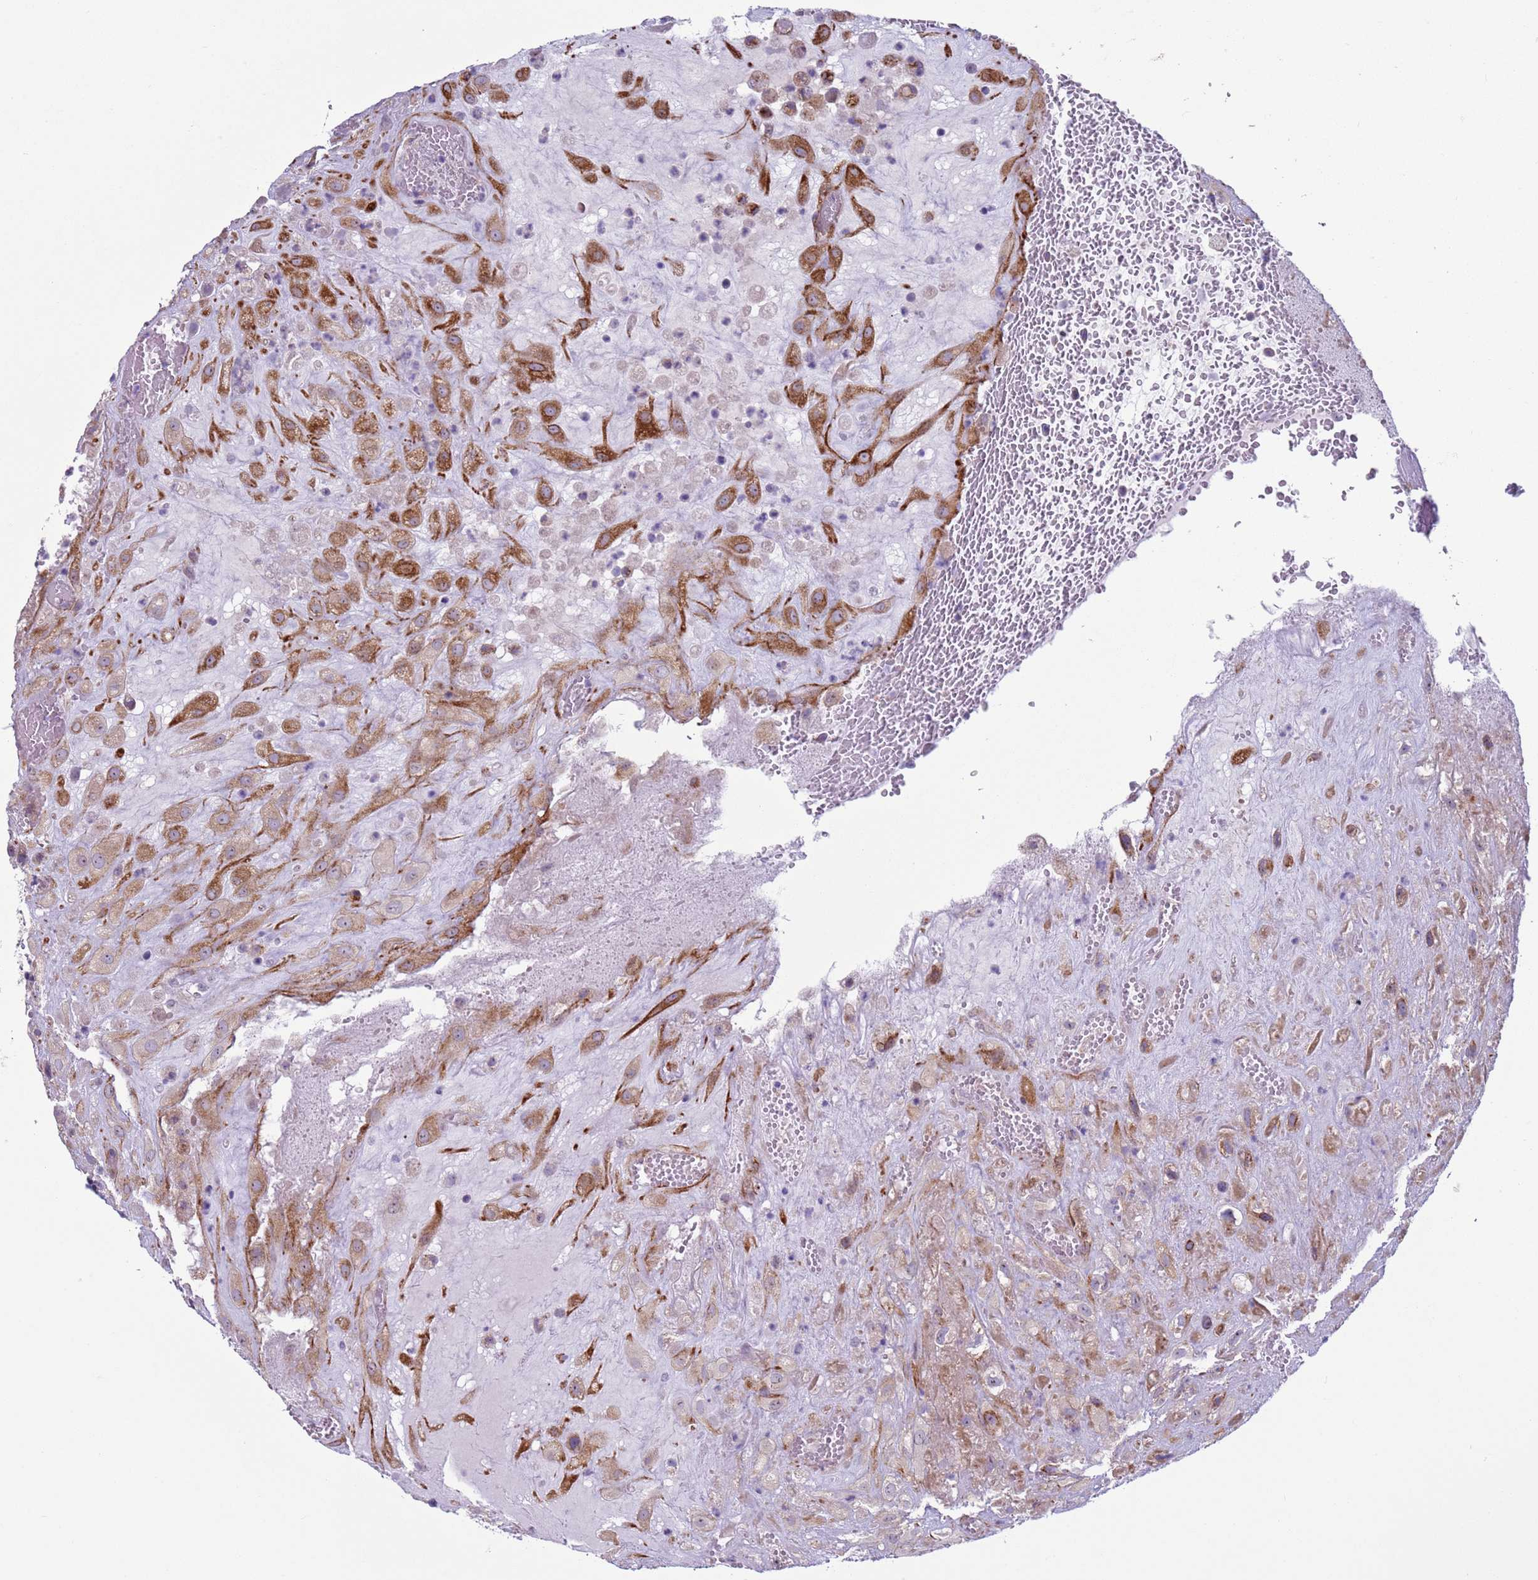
{"staining": {"intensity": "moderate", "quantity": ">75%", "location": "cytoplasmic/membranous"}, "tissue": "placenta", "cell_type": "Decidual cells", "image_type": "normal", "snomed": [{"axis": "morphology", "description": "Normal tissue, NOS"}, {"axis": "topography", "description": "Placenta"}], "caption": "Benign placenta was stained to show a protein in brown. There is medium levels of moderate cytoplasmic/membranous expression in approximately >75% of decidual cells. The staining was performed using DAB, with brown indicating positive protein expression. Nuclei are stained blue with hematoxylin.", "gene": "HEATR1", "patient": {"sex": "female", "age": 35}}